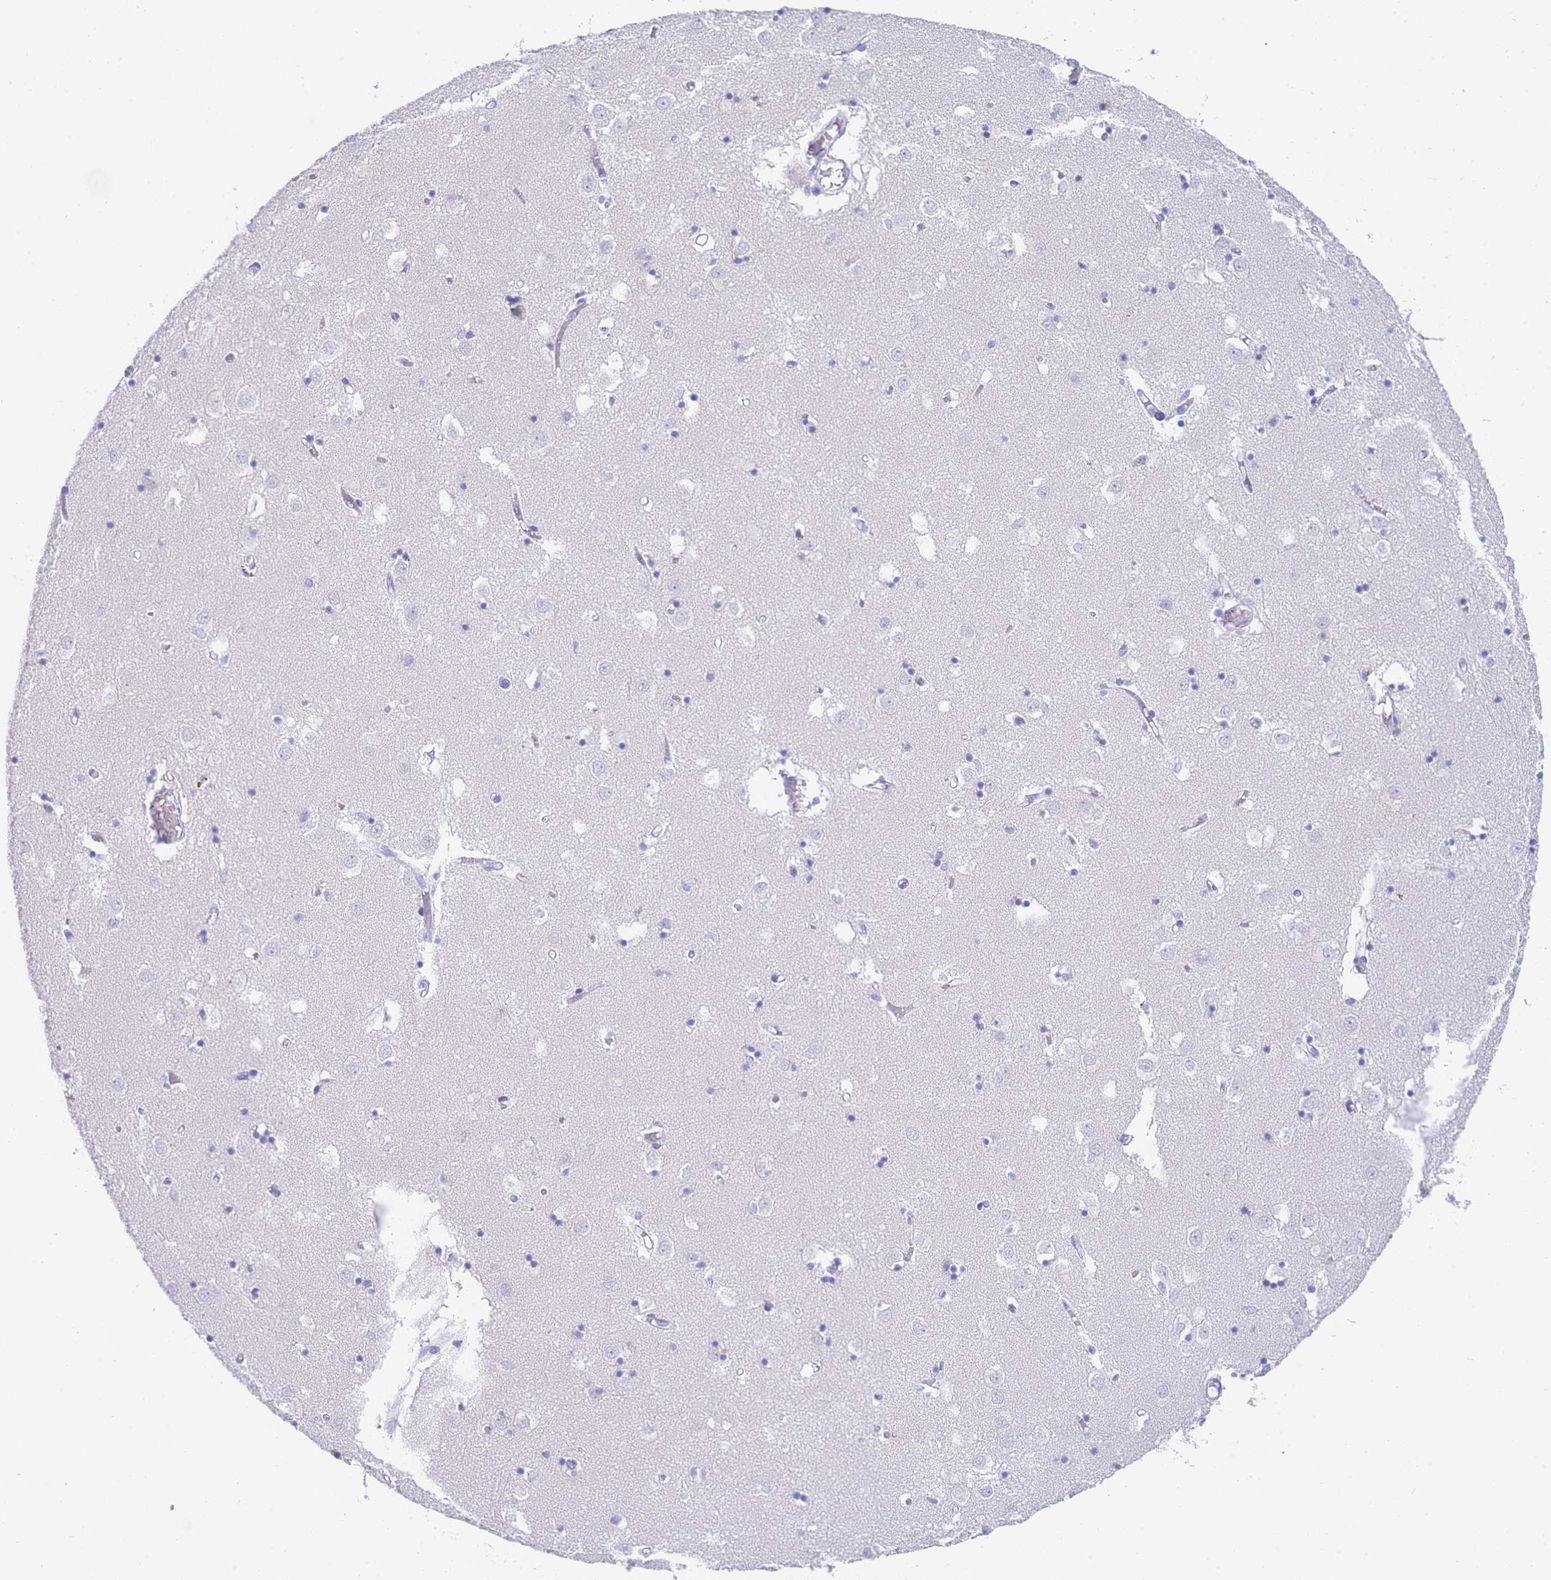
{"staining": {"intensity": "negative", "quantity": "none", "location": "none"}, "tissue": "caudate", "cell_type": "Glial cells", "image_type": "normal", "snomed": [{"axis": "morphology", "description": "Normal tissue, NOS"}, {"axis": "topography", "description": "Lateral ventricle wall"}], "caption": "Immunohistochemistry image of benign caudate stained for a protein (brown), which shows no expression in glial cells.", "gene": "LZTFL1", "patient": {"sex": "male", "age": 70}}